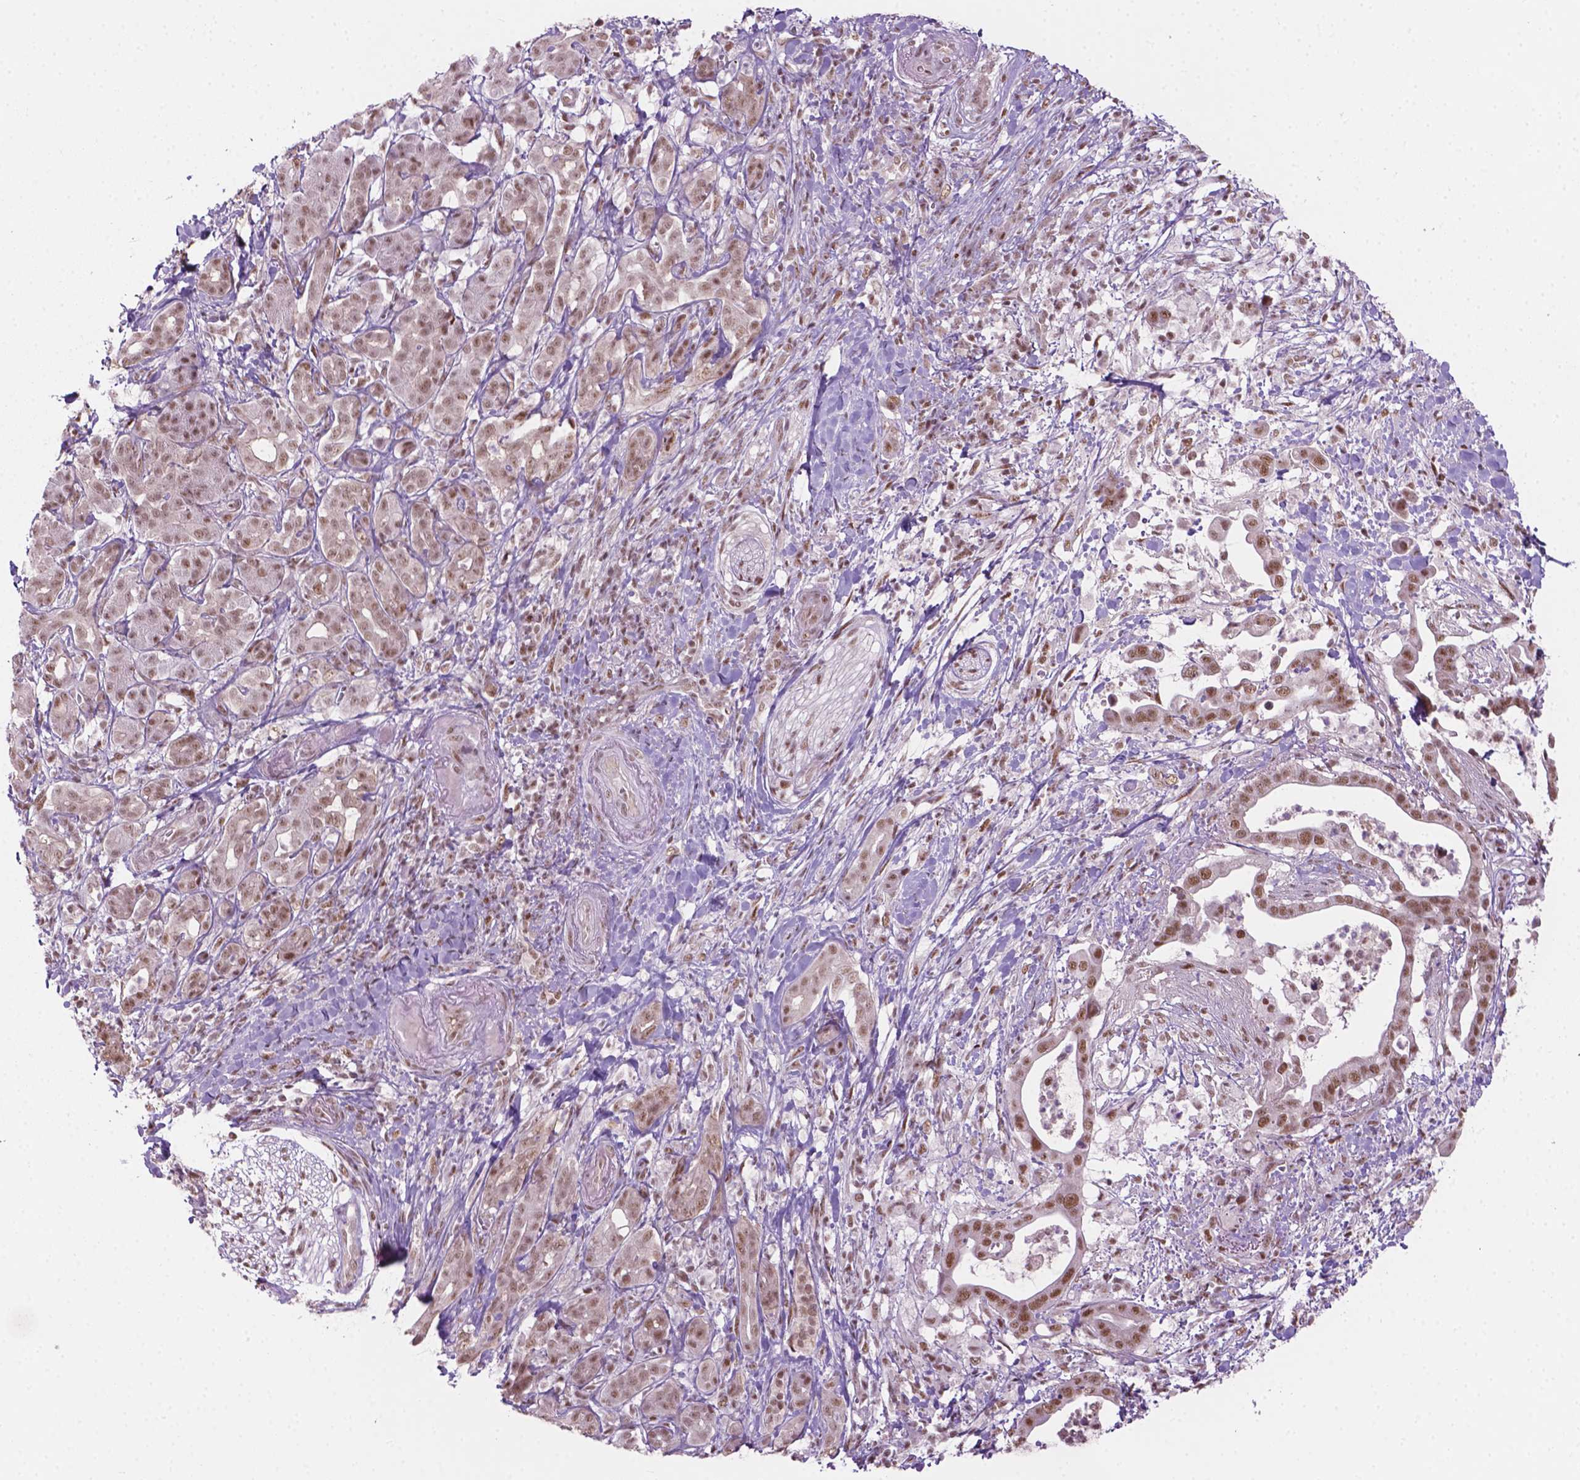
{"staining": {"intensity": "moderate", "quantity": ">75%", "location": "nuclear"}, "tissue": "pancreatic cancer", "cell_type": "Tumor cells", "image_type": "cancer", "snomed": [{"axis": "morphology", "description": "Adenocarcinoma, NOS"}, {"axis": "topography", "description": "Pancreas"}], "caption": "DAB (3,3'-diaminobenzidine) immunohistochemical staining of human pancreatic cancer reveals moderate nuclear protein expression in about >75% of tumor cells.", "gene": "PHAX", "patient": {"sex": "male", "age": 61}}